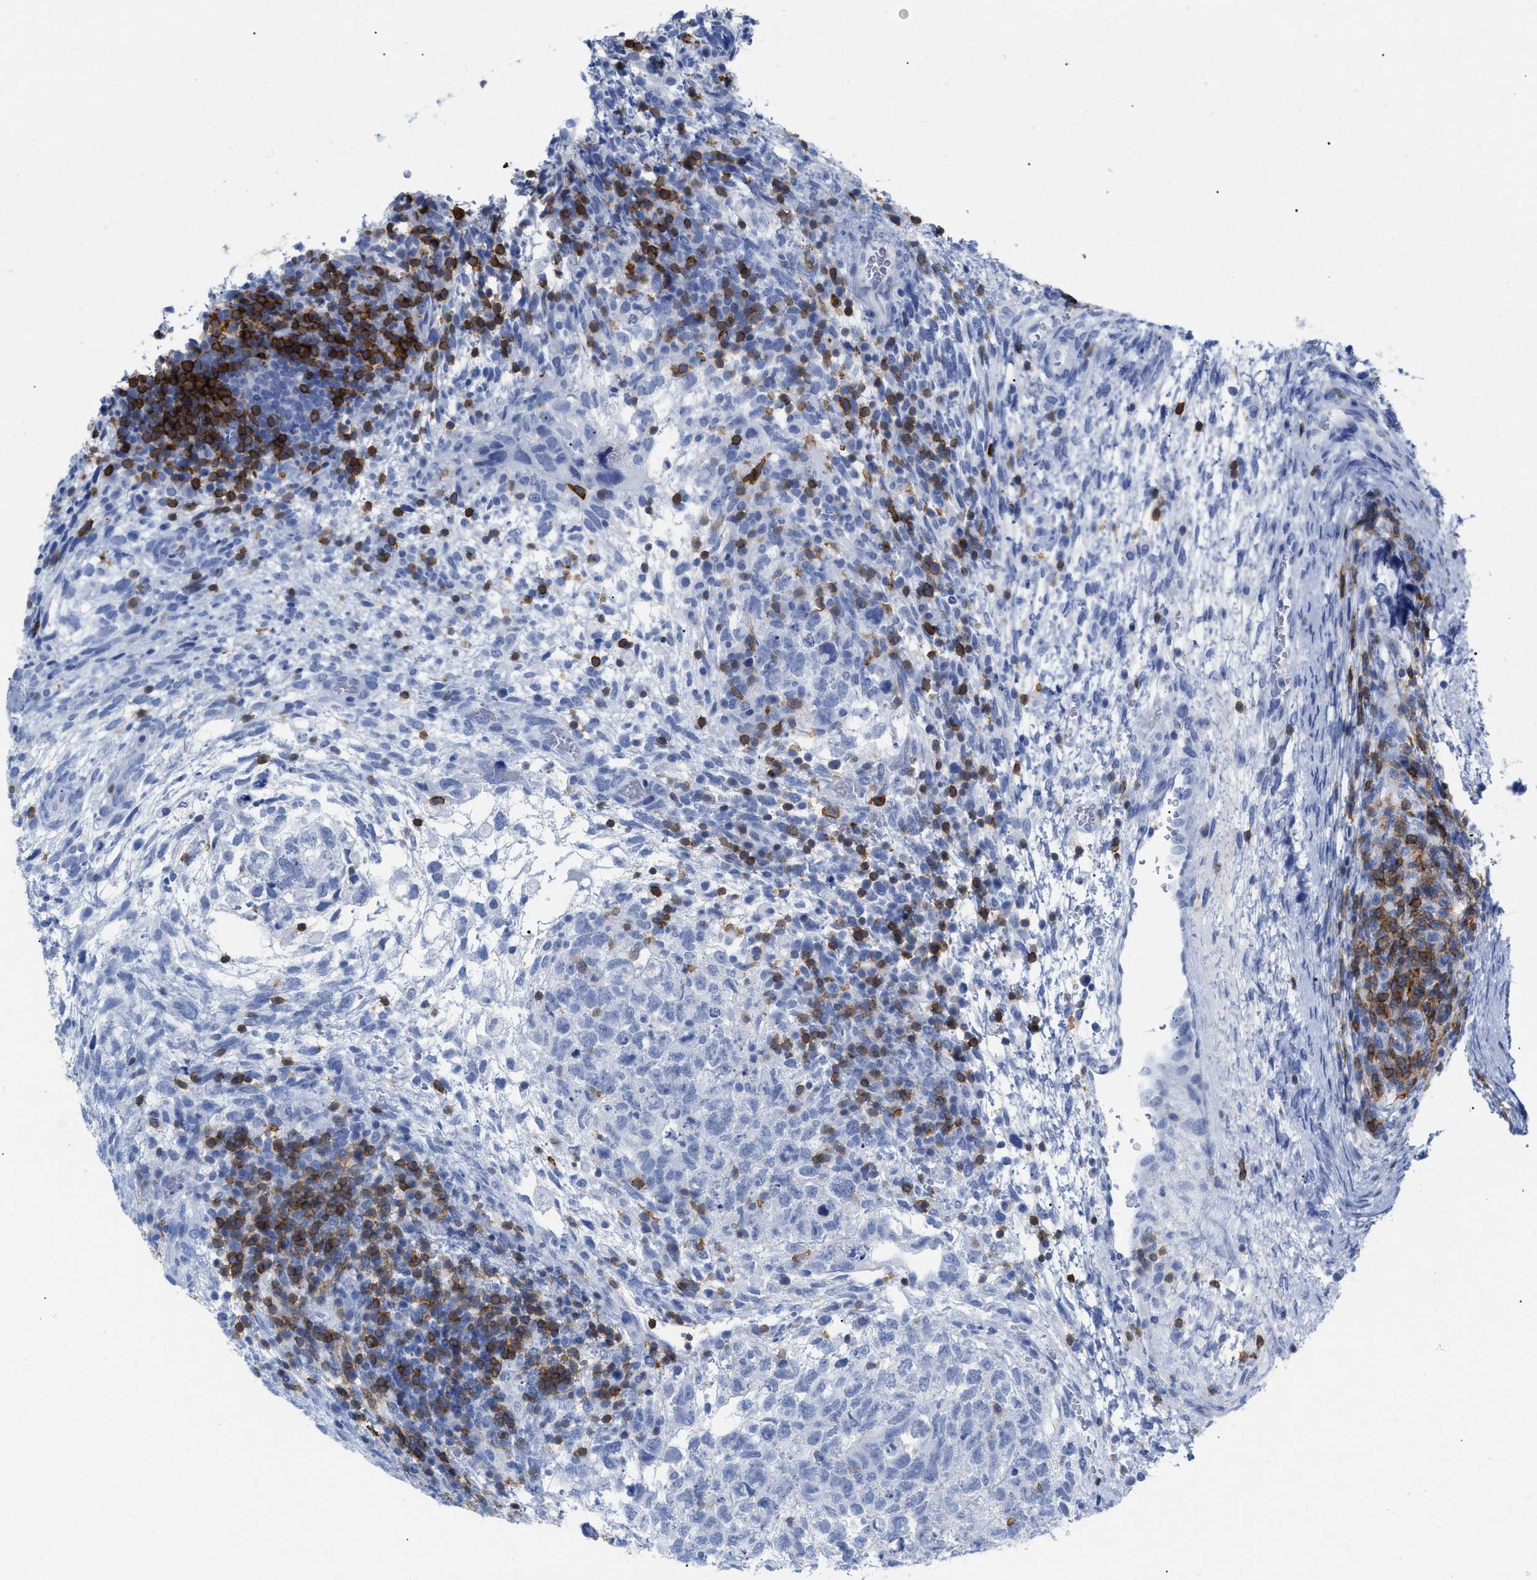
{"staining": {"intensity": "negative", "quantity": "none", "location": "none"}, "tissue": "testis cancer", "cell_type": "Tumor cells", "image_type": "cancer", "snomed": [{"axis": "morphology", "description": "Carcinoma, Embryonal, NOS"}, {"axis": "topography", "description": "Testis"}], "caption": "The photomicrograph reveals no significant staining in tumor cells of embryonal carcinoma (testis).", "gene": "CD5", "patient": {"sex": "male", "age": 36}}